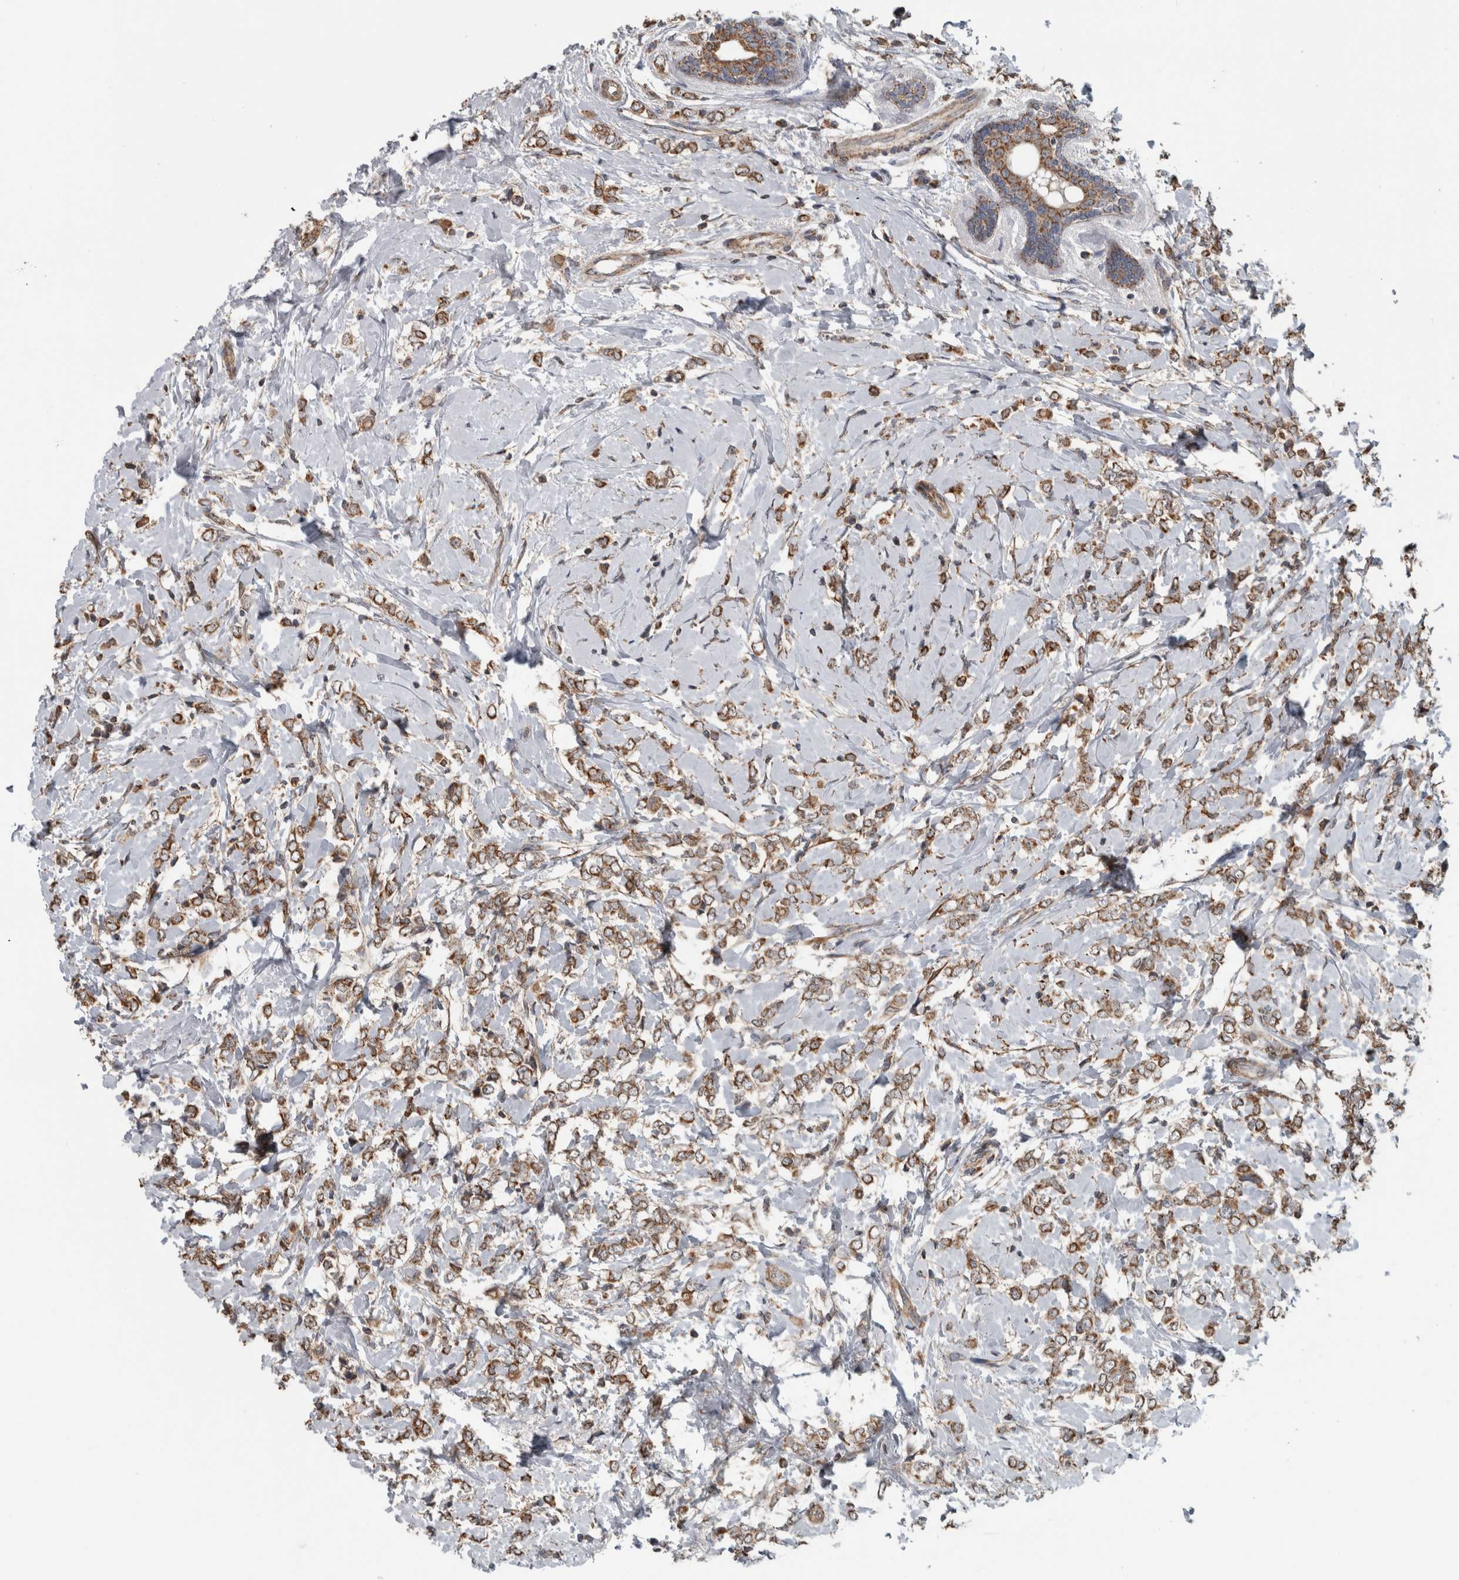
{"staining": {"intensity": "moderate", "quantity": ">75%", "location": "cytoplasmic/membranous"}, "tissue": "breast cancer", "cell_type": "Tumor cells", "image_type": "cancer", "snomed": [{"axis": "morphology", "description": "Normal tissue, NOS"}, {"axis": "morphology", "description": "Lobular carcinoma"}, {"axis": "topography", "description": "Breast"}], "caption": "Breast lobular carcinoma tissue reveals moderate cytoplasmic/membranous staining in about >75% of tumor cells, visualized by immunohistochemistry.", "gene": "ARMC1", "patient": {"sex": "female", "age": 47}}